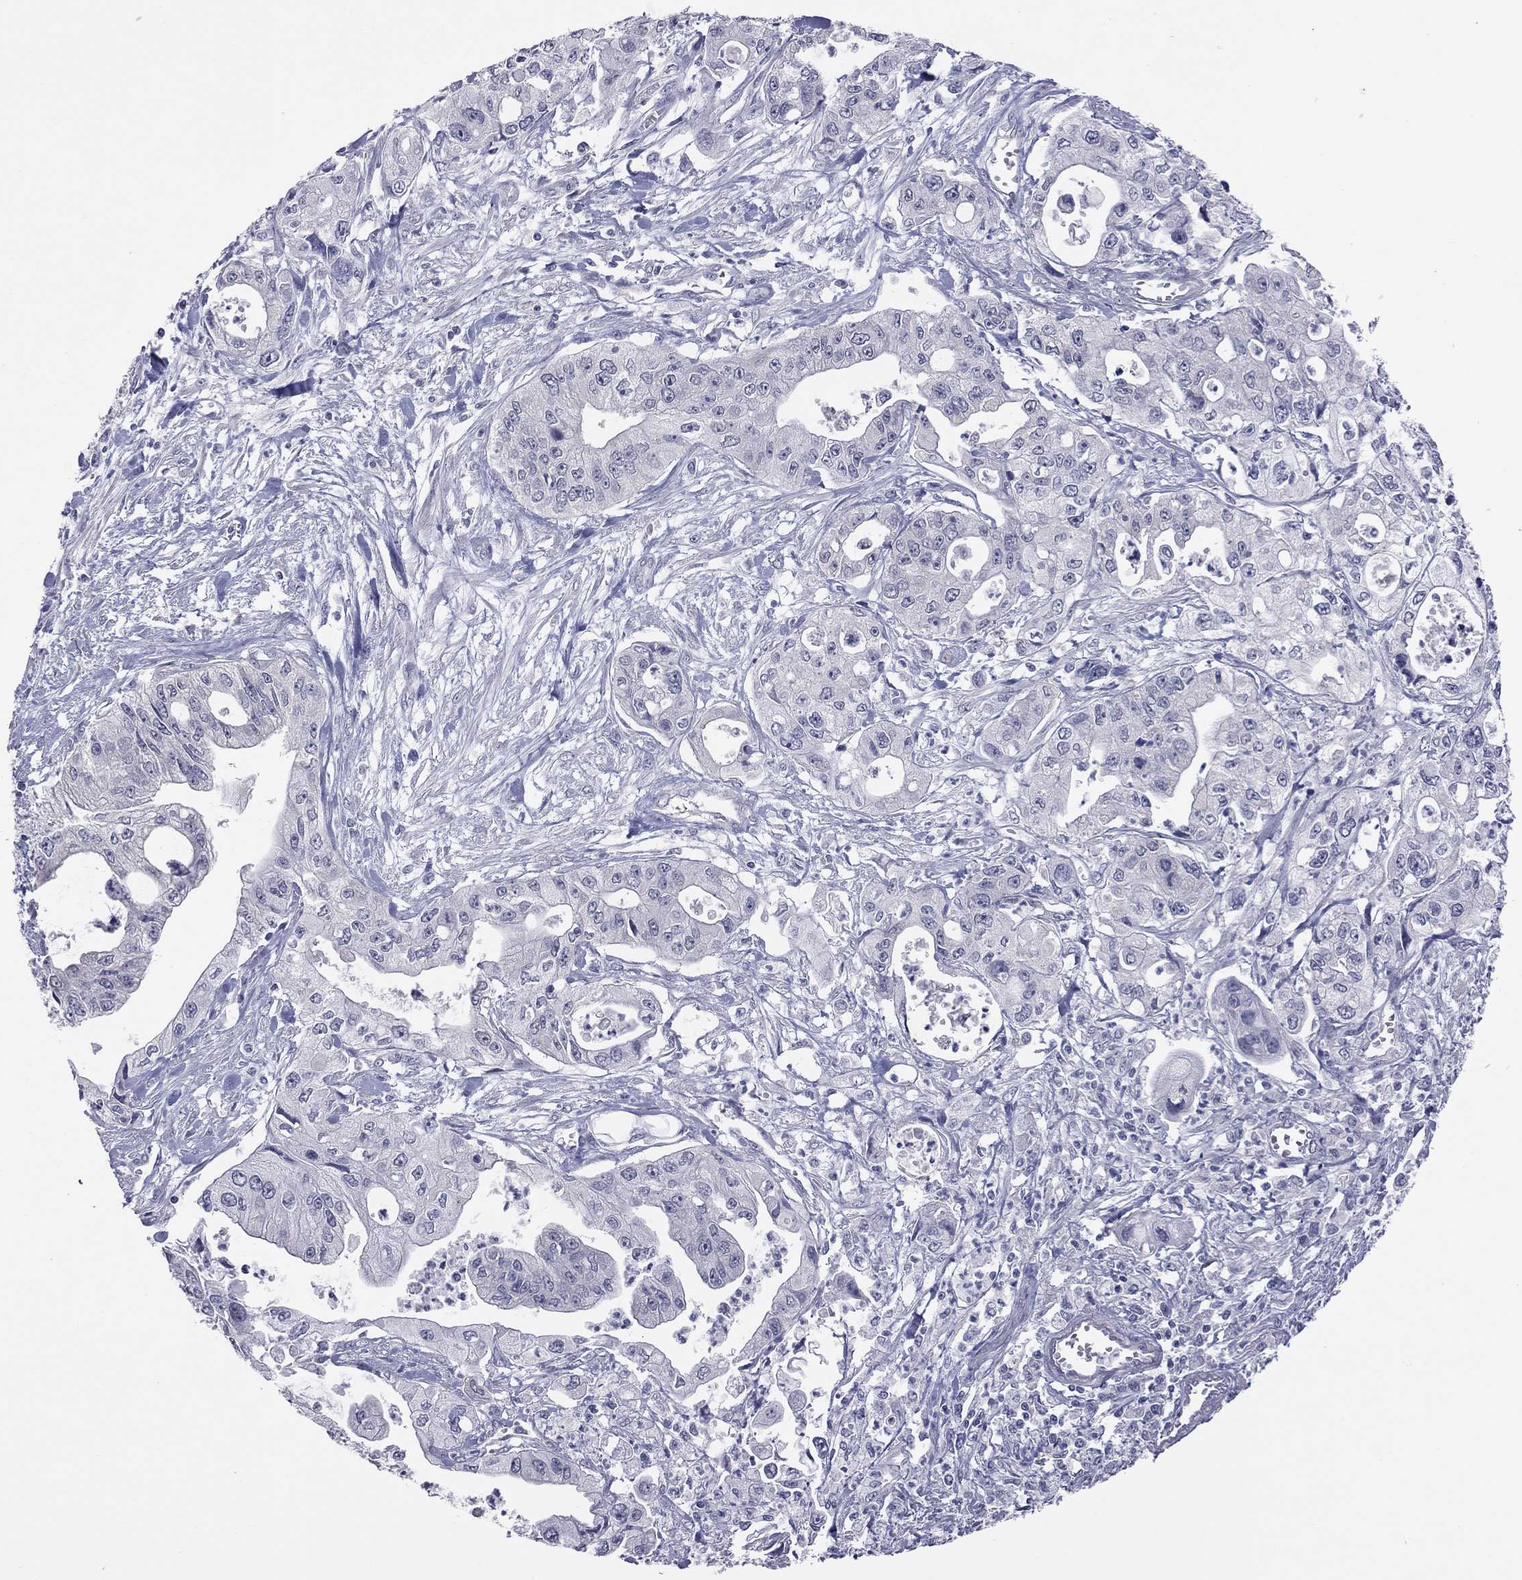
{"staining": {"intensity": "negative", "quantity": "none", "location": "none"}, "tissue": "pancreatic cancer", "cell_type": "Tumor cells", "image_type": "cancer", "snomed": [{"axis": "morphology", "description": "Adenocarcinoma, NOS"}, {"axis": "topography", "description": "Pancreas"}], "caption": "Pancreatic cancer (adenocarcinoma) was stained to show a protein in brown. There is no significant expression in tumor cells.", "gene": "HYLS1", "patient": {"sex": "male", "age": 70}}